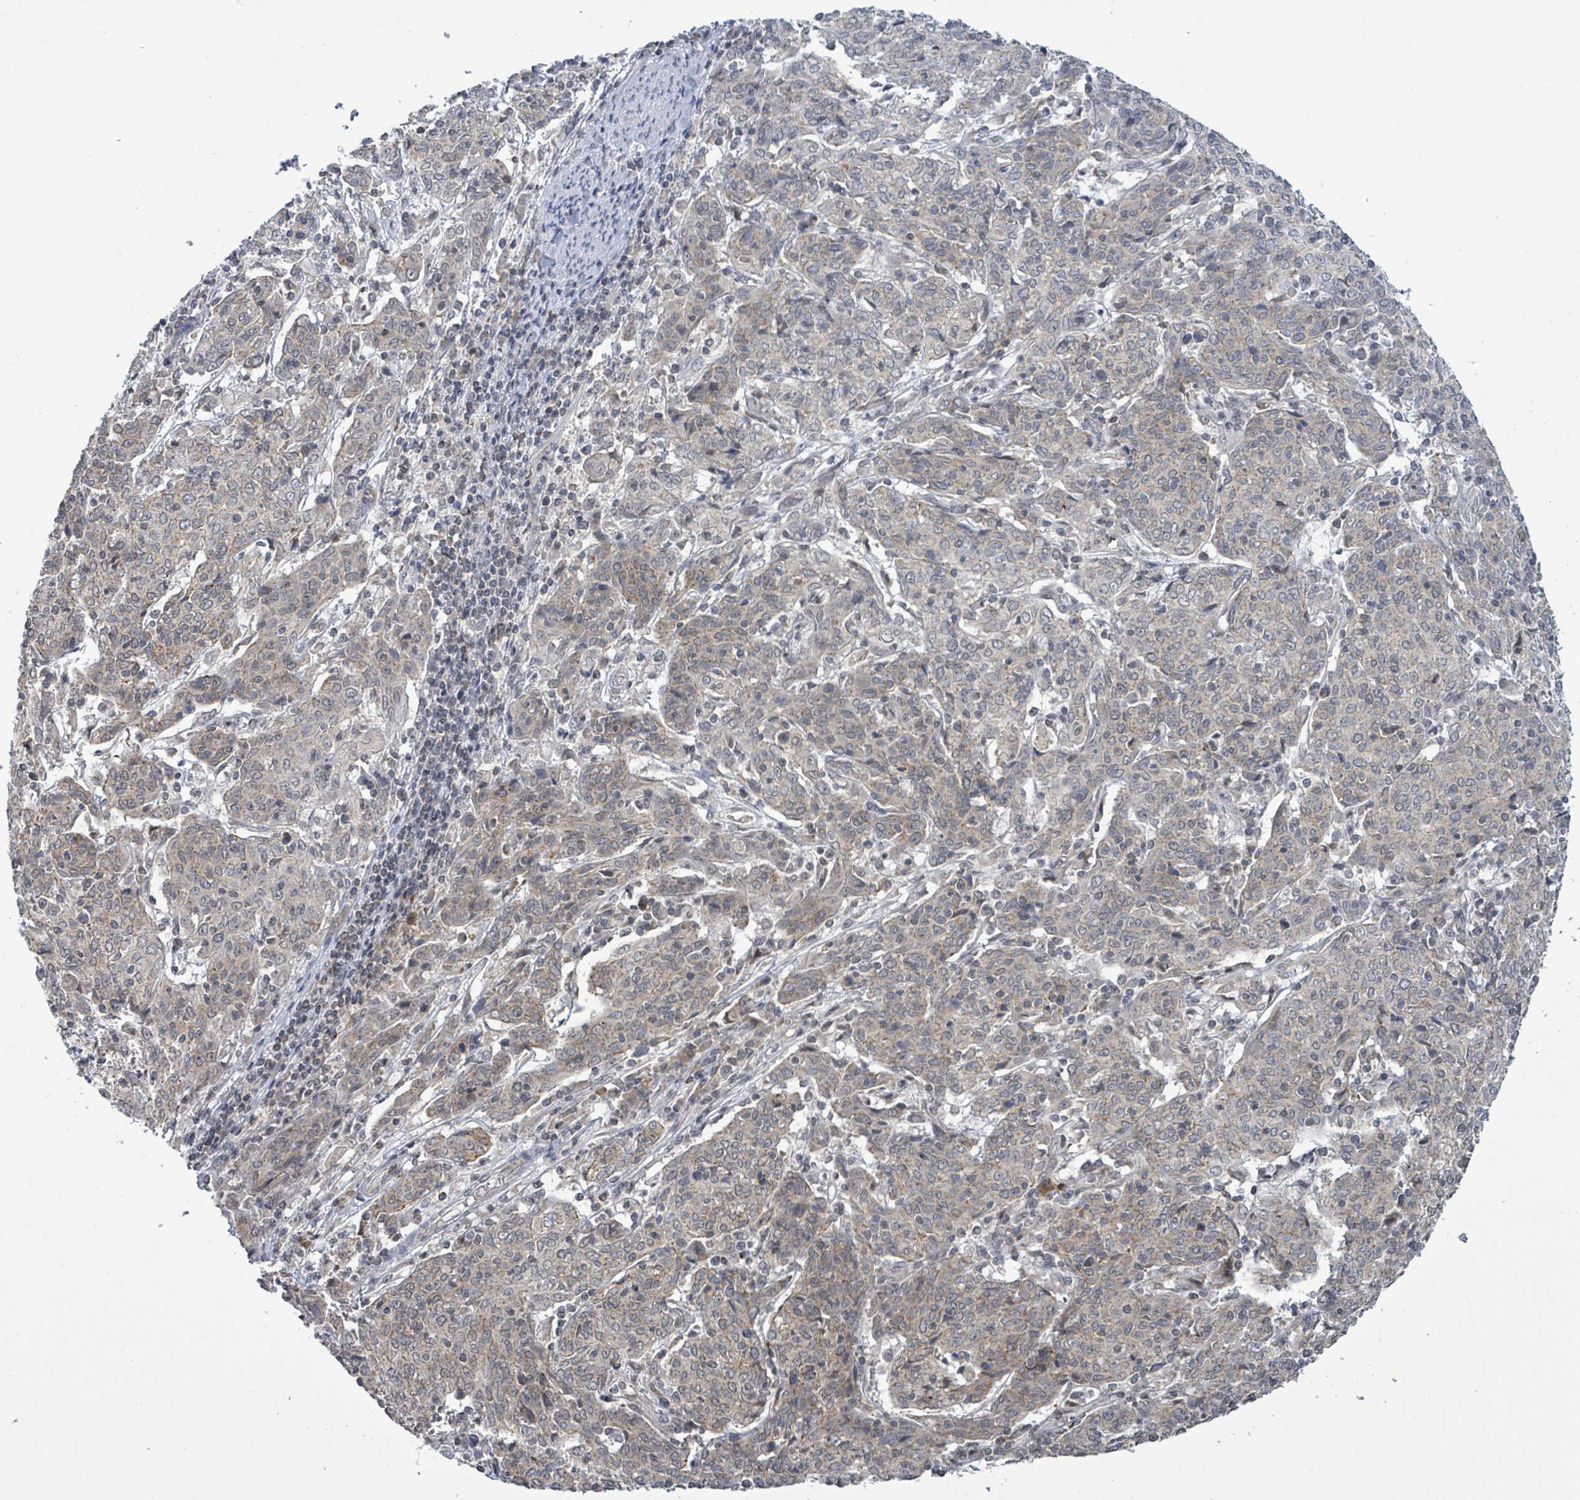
{"staining": {"intensity": "weak", "quantity": "25%-75%", "location": "cytoplasmic/membranous"}, "tissue": "cervical cancer", "cell_type": "Tumor cells", "image_type": "cancer", "snomed": [{"axis": "morphology", "description": "Squamous cell carcinoma, NOS"}, {"axis": "topography", "description": "Cervix"}], "caption": "Cervical squamous cell carcinoma stained with a brown dye demonstrates weak cytoplasmic/membranous positive expression in approximately 25%-75% of tumor cells.", "gene": "COQ10B", "patient": {"sex": "female", "age": 67}}